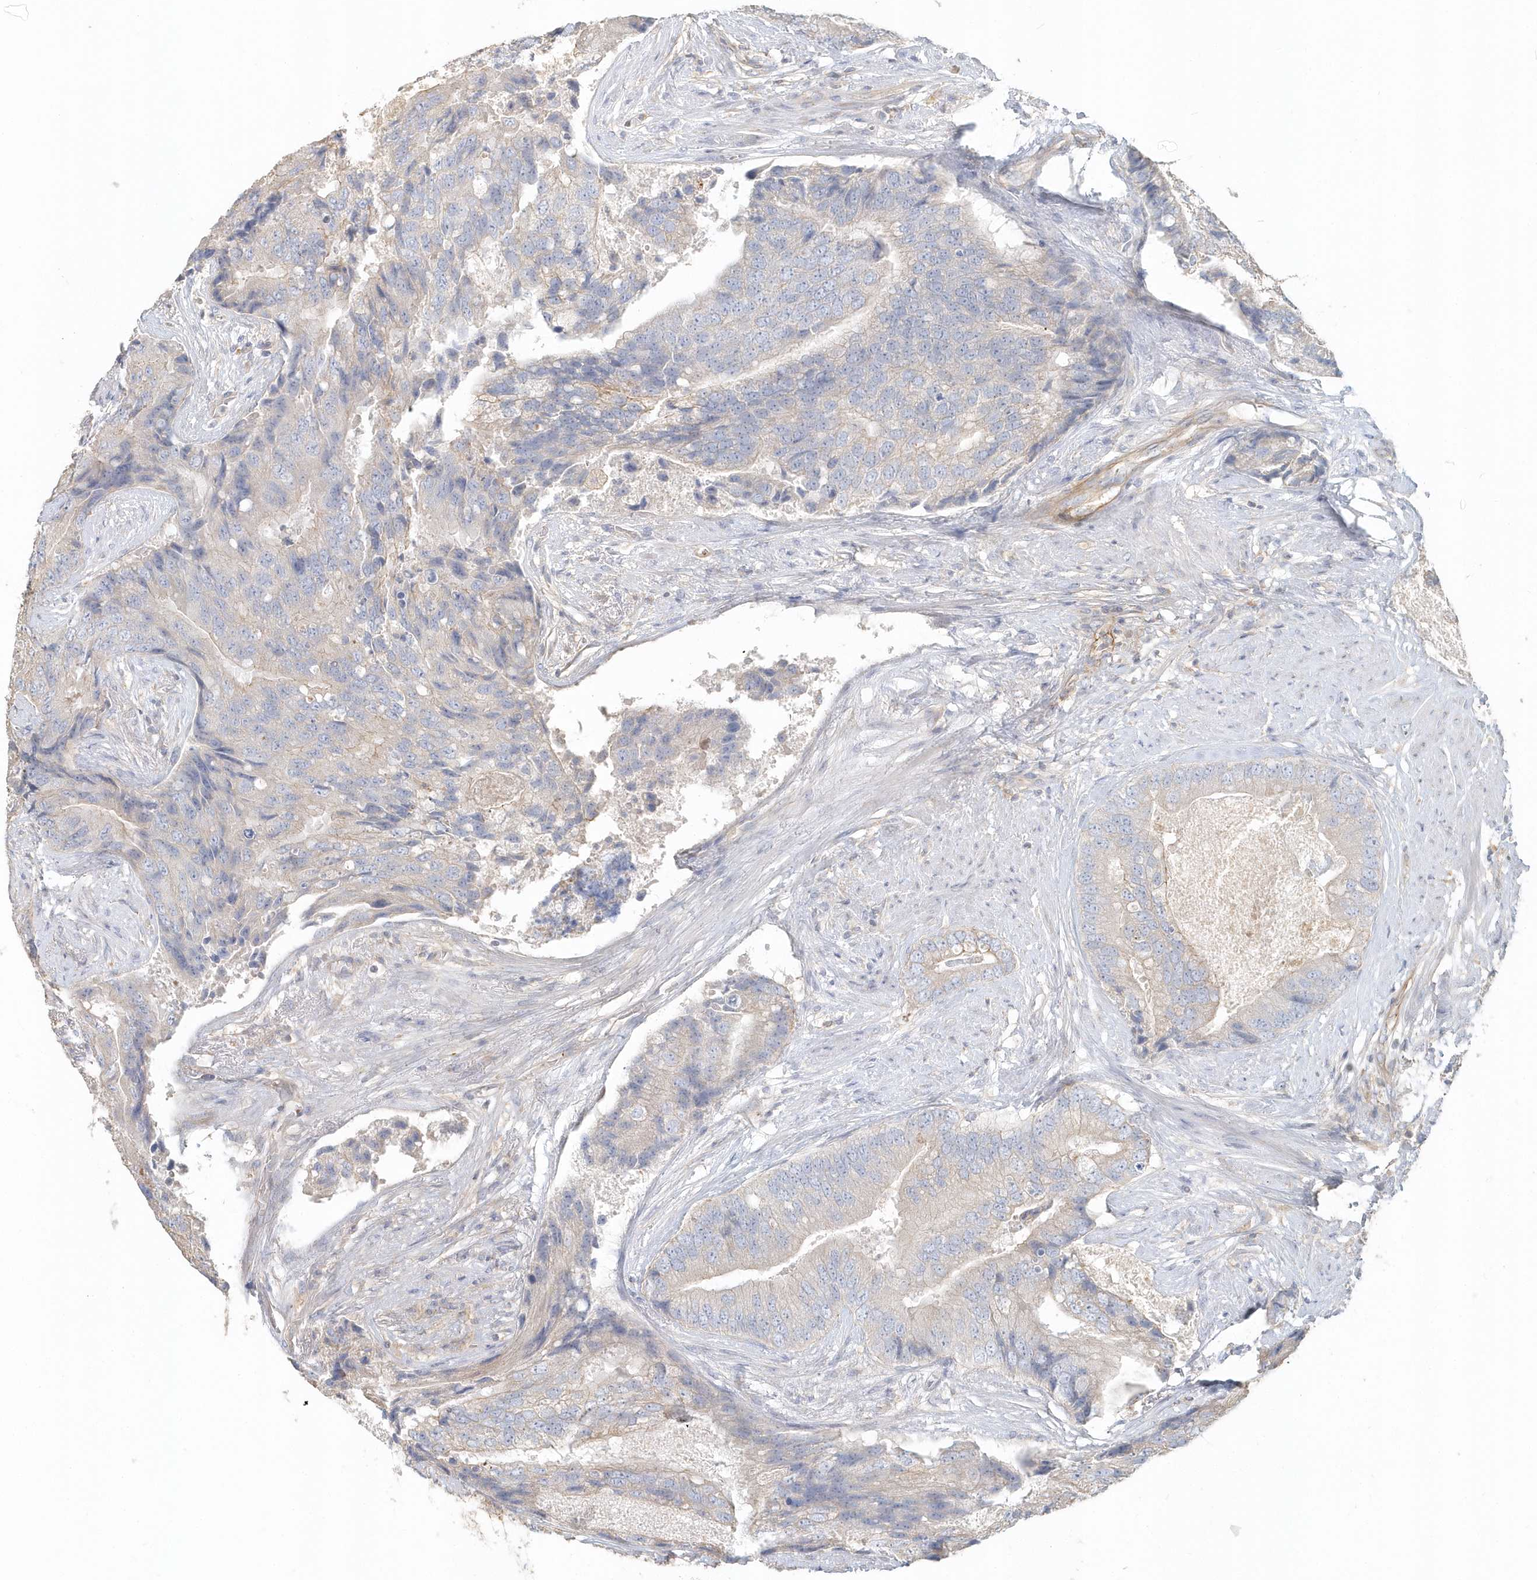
{"staining": {"intensity": "negative", "quantity": "none", "location": "none"}, "tissue": "prostate cancer", "cell_type": "Tumor cells", "image_type": "cancer", "snomed": [{"axis": "morphology", "description": "Adenocarcinoma, High grade"}, {"axis": "topography", "description": "Prostate"}], "caption": "Protein analysis of adenocarcinoma (high-grade) (prostate) displays no significant staining in tumor cells.", "gene": "MMRN1", "patient": {"sex": "male", "age": 70}}